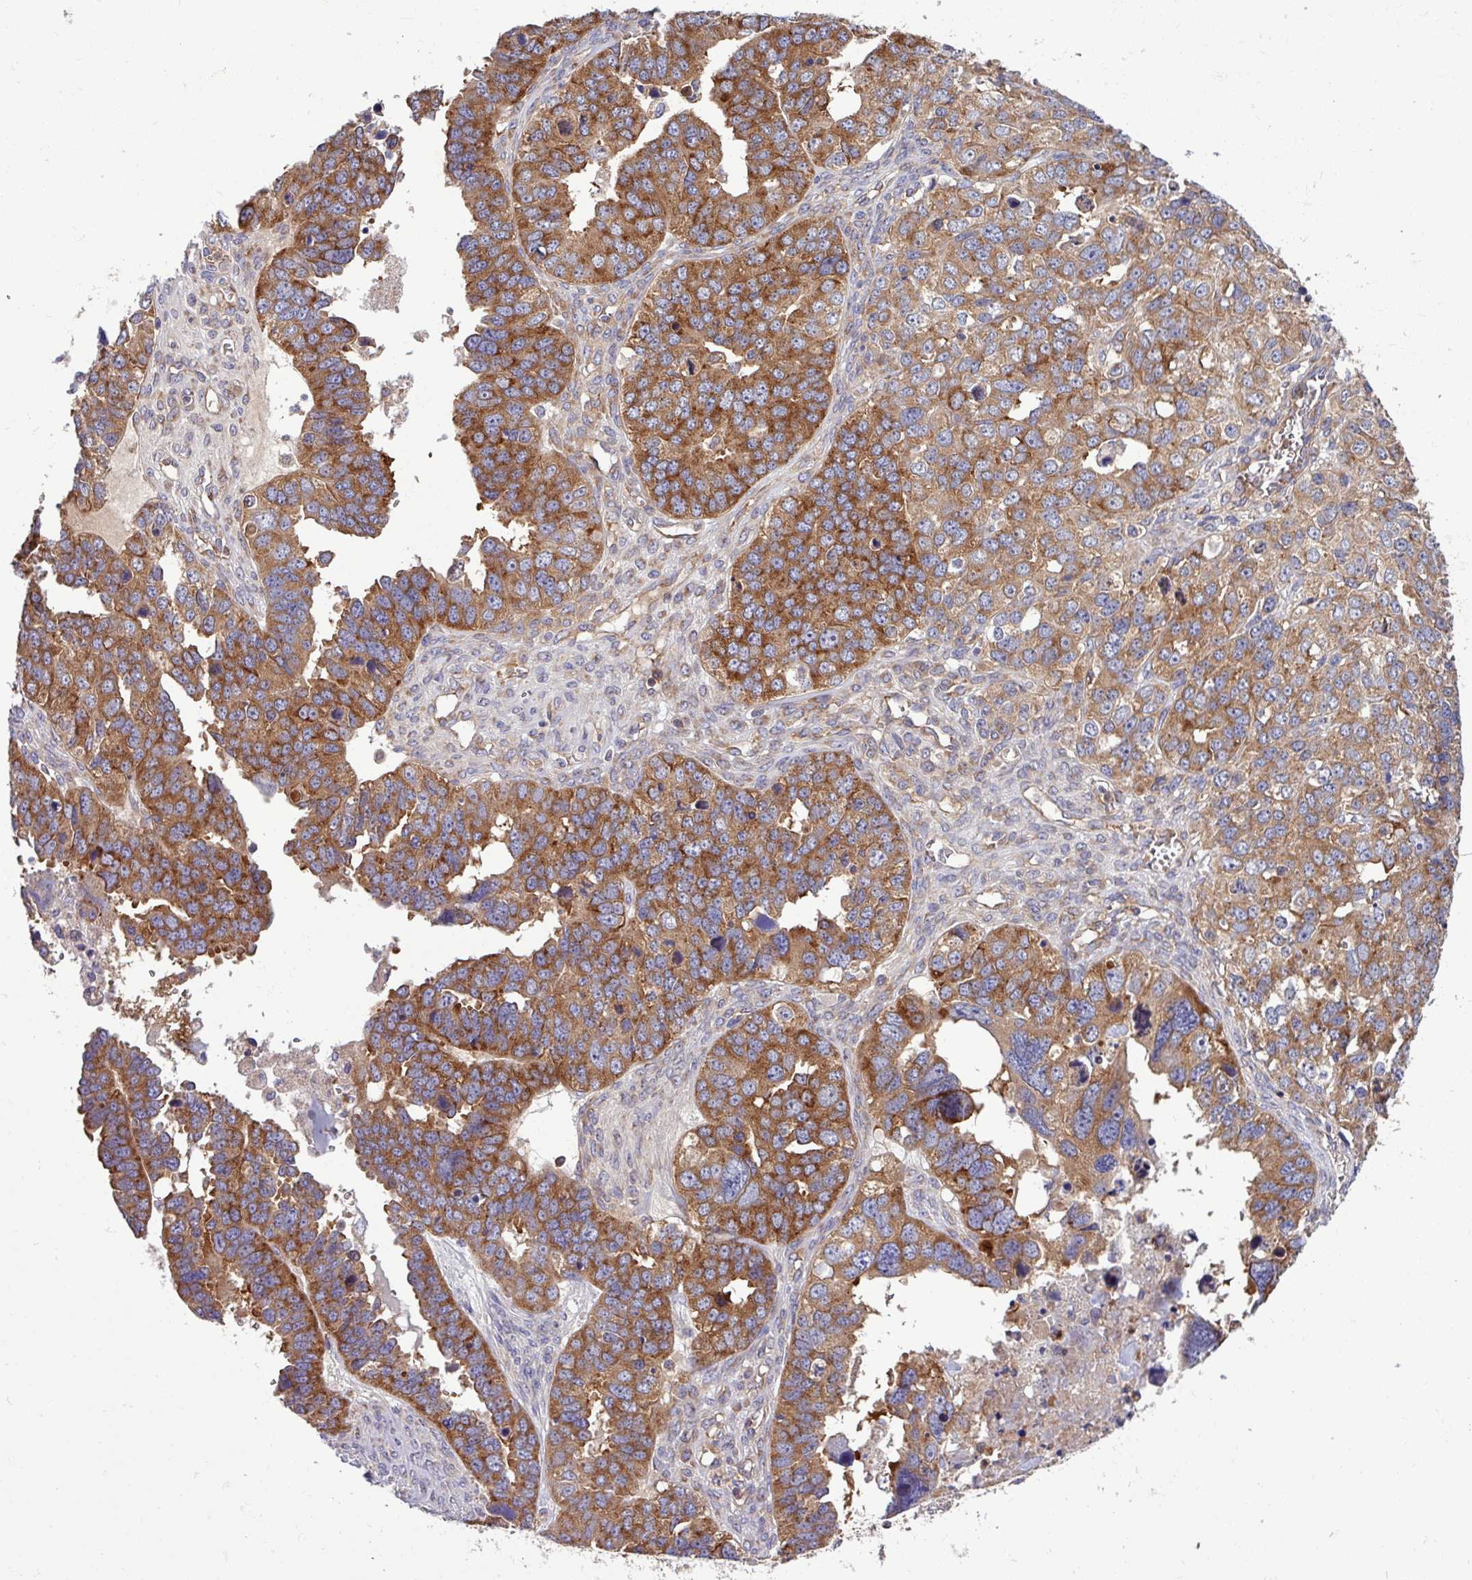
{"staining": {"intensity": "strong", "quantity": ">75%", "location": "cytoplasmic/membranous"}, "tissue": "ovarian cancer", "cell_type": "Tumor cells", "image_type": "cancer", "snomed": [{"axis": "morphology", "description": "Cystadenocarcinoma, serous, NOS"}, {"axis": "topography", "description": "Ovary"}], "caption": "The image displays immunohistochemical staining of ovarian cancer (serous cystadenocarcinoma). There is strong cytoplasmic/membranous positivity is seen in approximately >75% of tumor cells. Ihc stains the protein of interest in brown and the nuclei are stained blue.", "gene": "LSM12", "patient": {"sex": "female", "age": 76}}